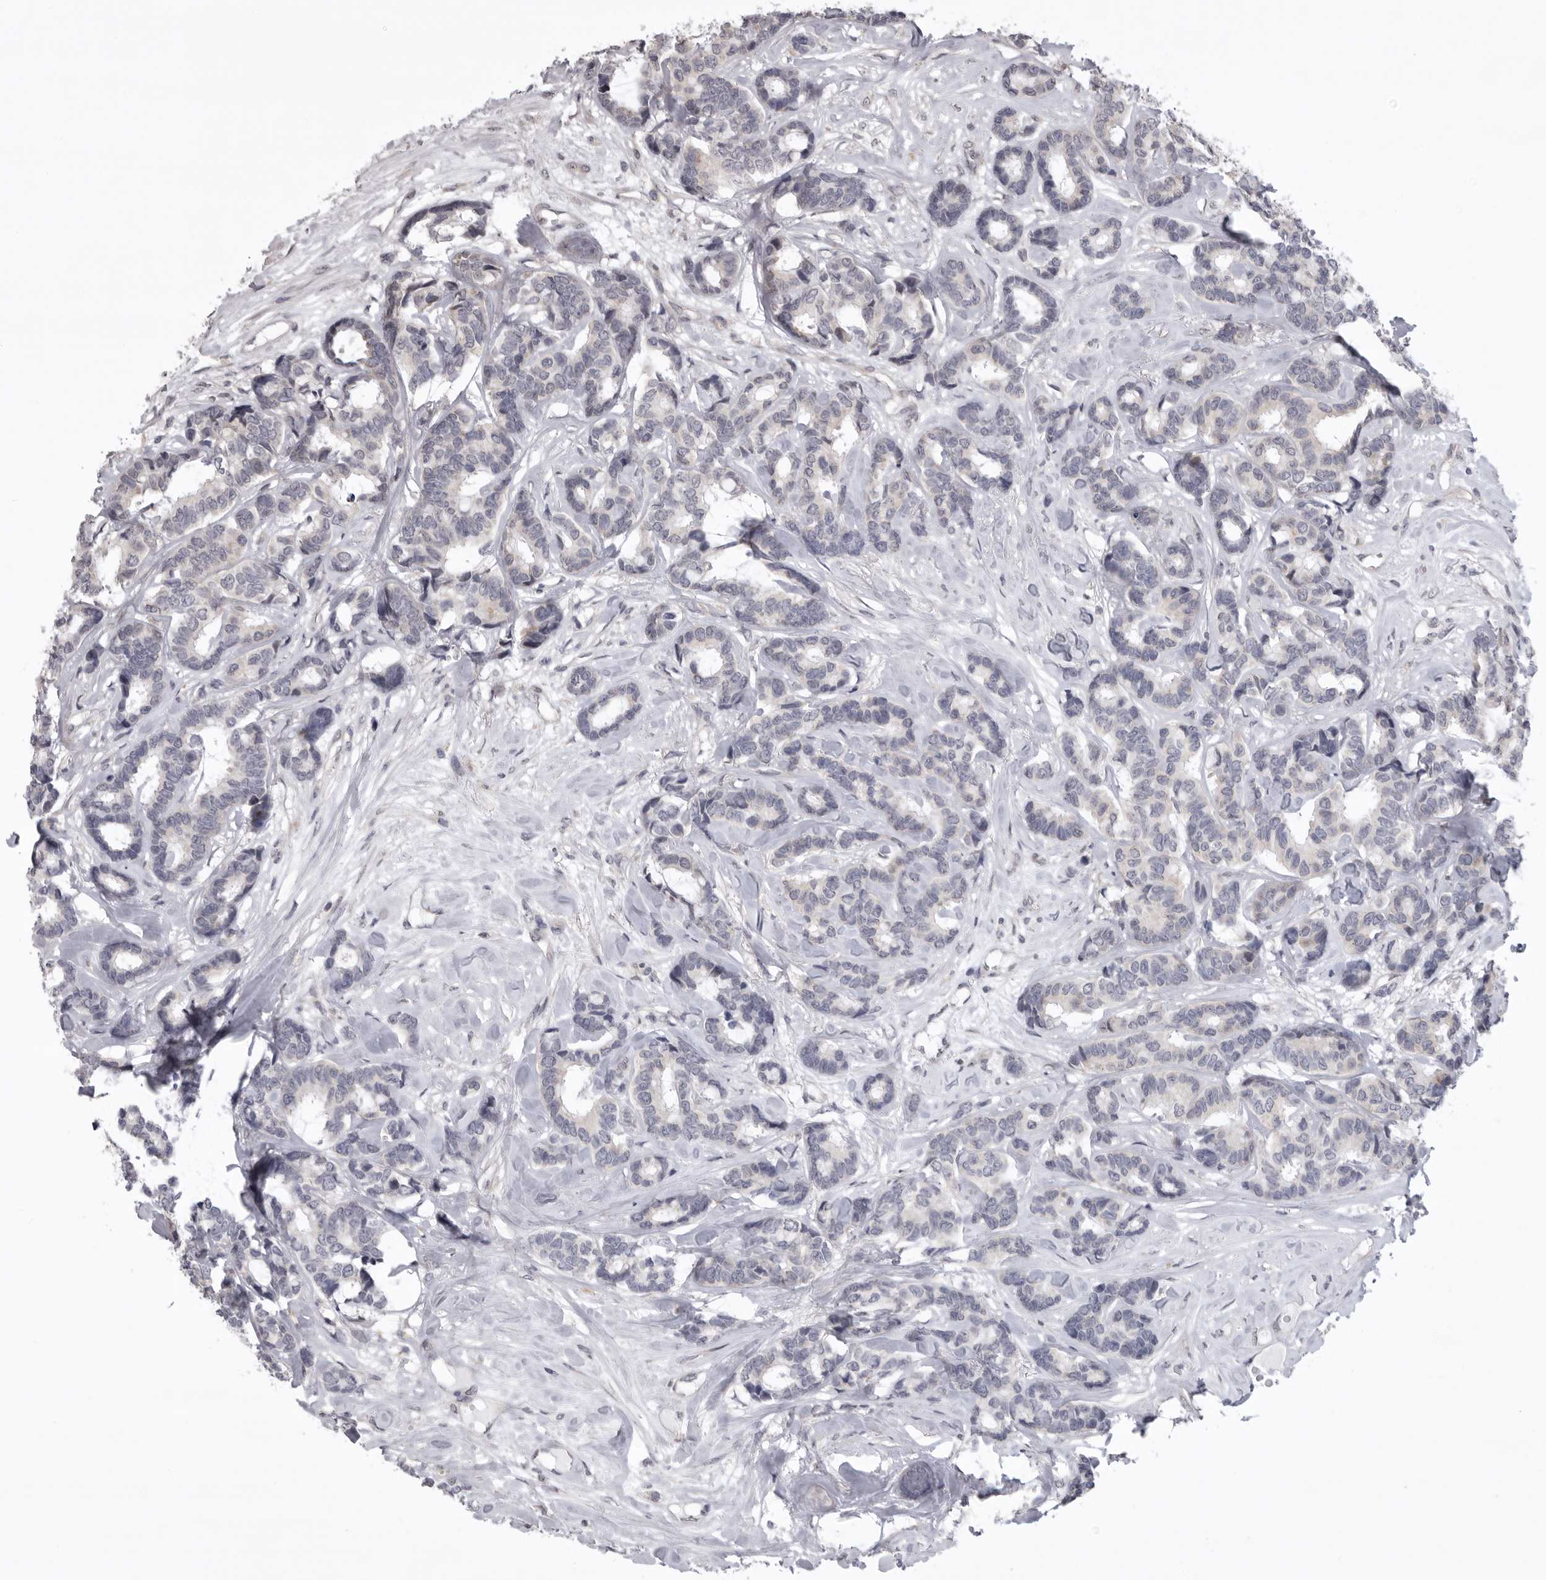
{"staining": {"intensity": "negative", "quantity": "none", "location": "none"}, "tissue": "breast cancer", "cell_type": "Tumor cells", "image_type": "cancer", "snomed": [{"axis": "morphology", "description": "Duct carcinoma"}, {"axis": "topography", "description": "Breast"}], "caption": "The micrograph reveals no staining of tumor cells in breast cancer. The staining was performed using DAB (3,3'-diaminobenzidine) to visualize the protein expression in brown, while the nuclei were stained in blue with hematoxylin (Magnification: 20x).", "gene": "C1orf109", "patient": {"sex": "female", "age": 87}}